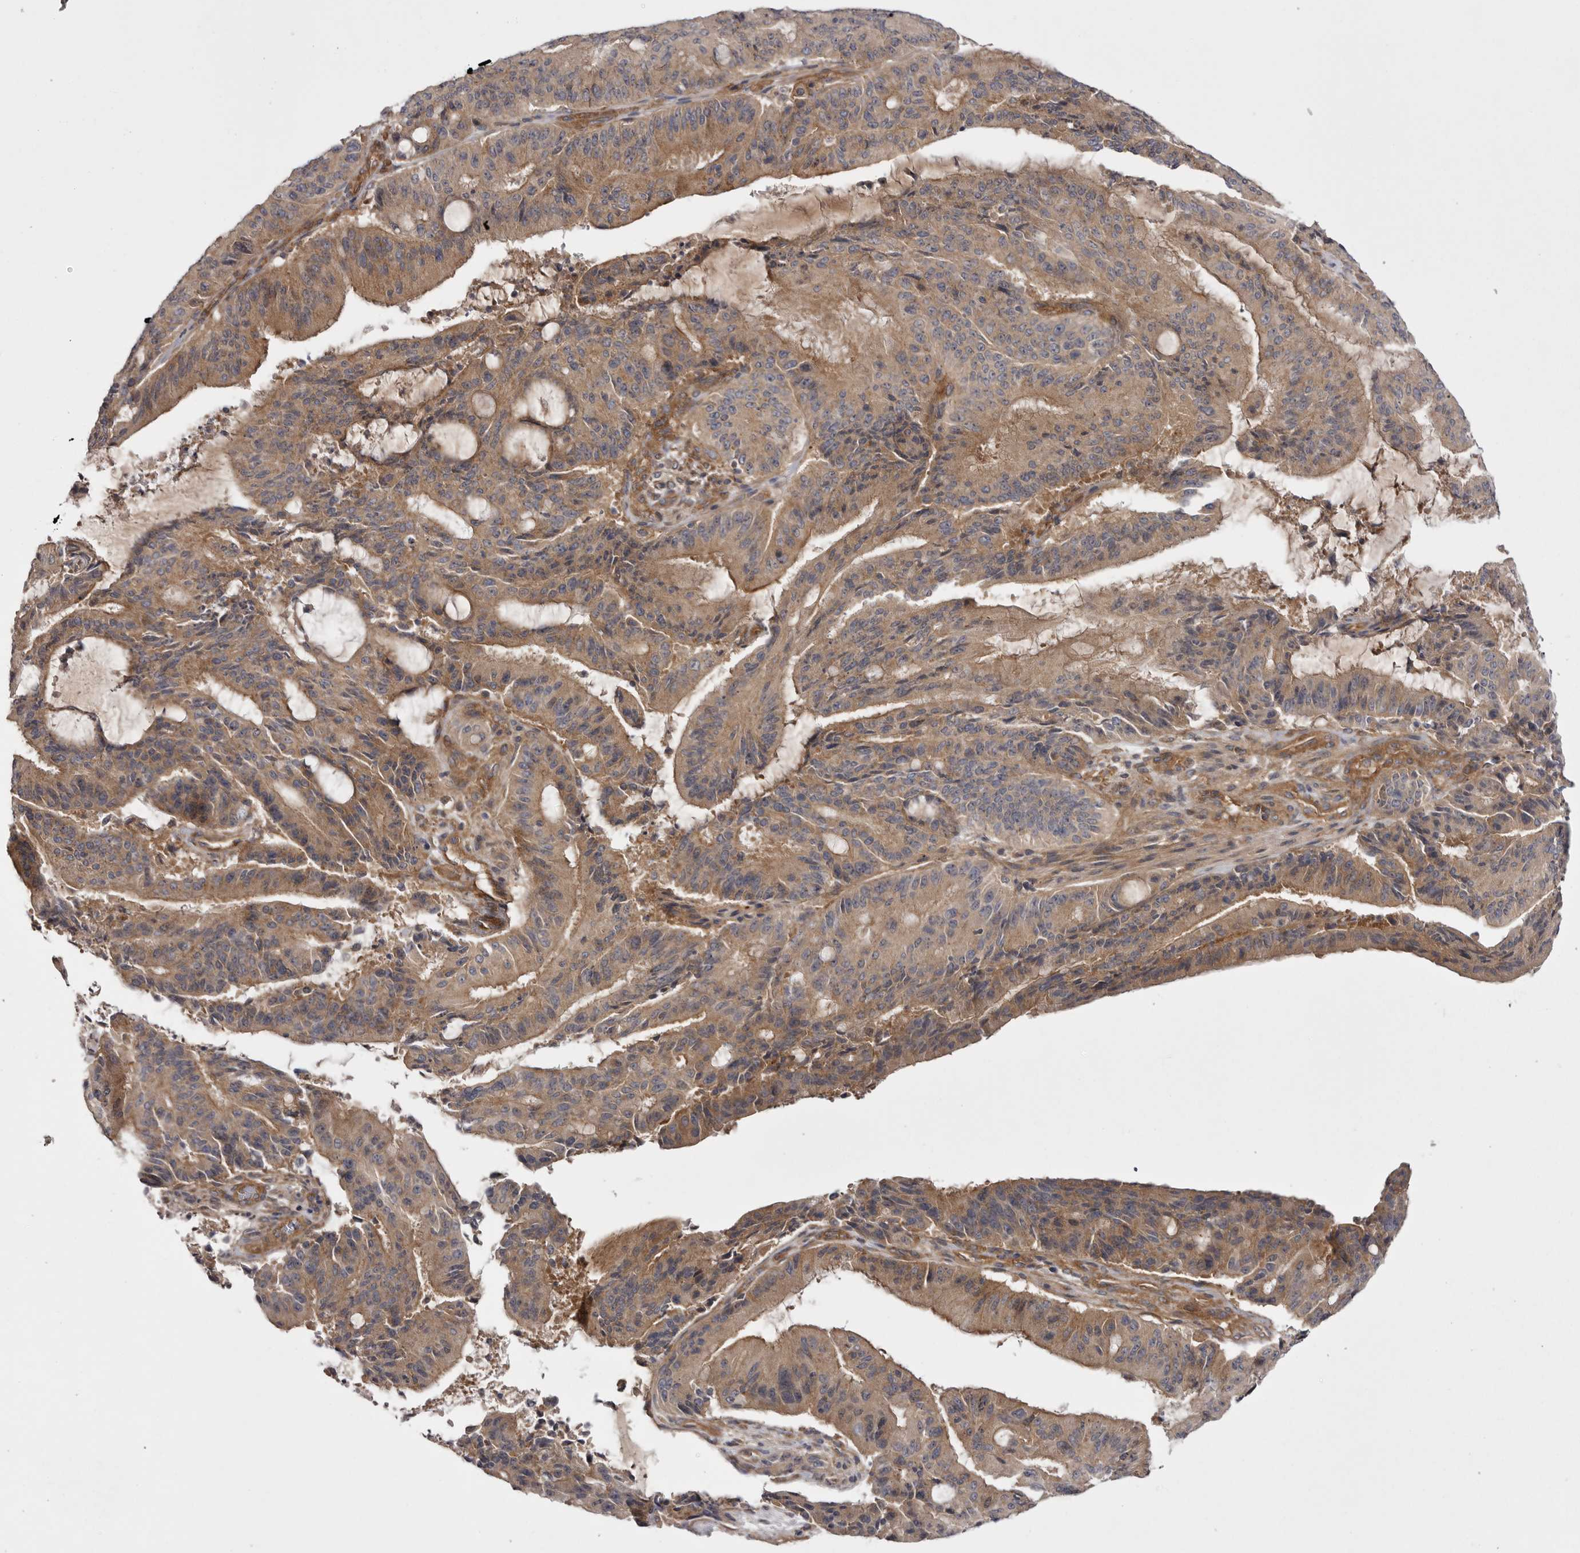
{"staining": {"intensity": "moderate", "quantity": ">75%", "location": "cytoplasmic/membranous"}, "tissue": "liver cancer", "cell_type": "Tumor cells", "image_type": "cancer", "snomed": [{"axis": "morphology", "description": "Normal tissue, NOS"}, {"axis": "morphology", "description": "Cholangiocarcinoma"}, {"axis": "topography", "description": "Liver"}, {"axis": "topography", "description": "Peripheral nerve tissue"}], "caption": "Moderate cytoplasmic/membranous positivity for a protein is identified in about >75% of tumor cells of liver cholangiocarcinoma using immunohistochemistry (IHC).", "gene": "OSBPL9", "patient": {"sex": "female", "age": 73}}